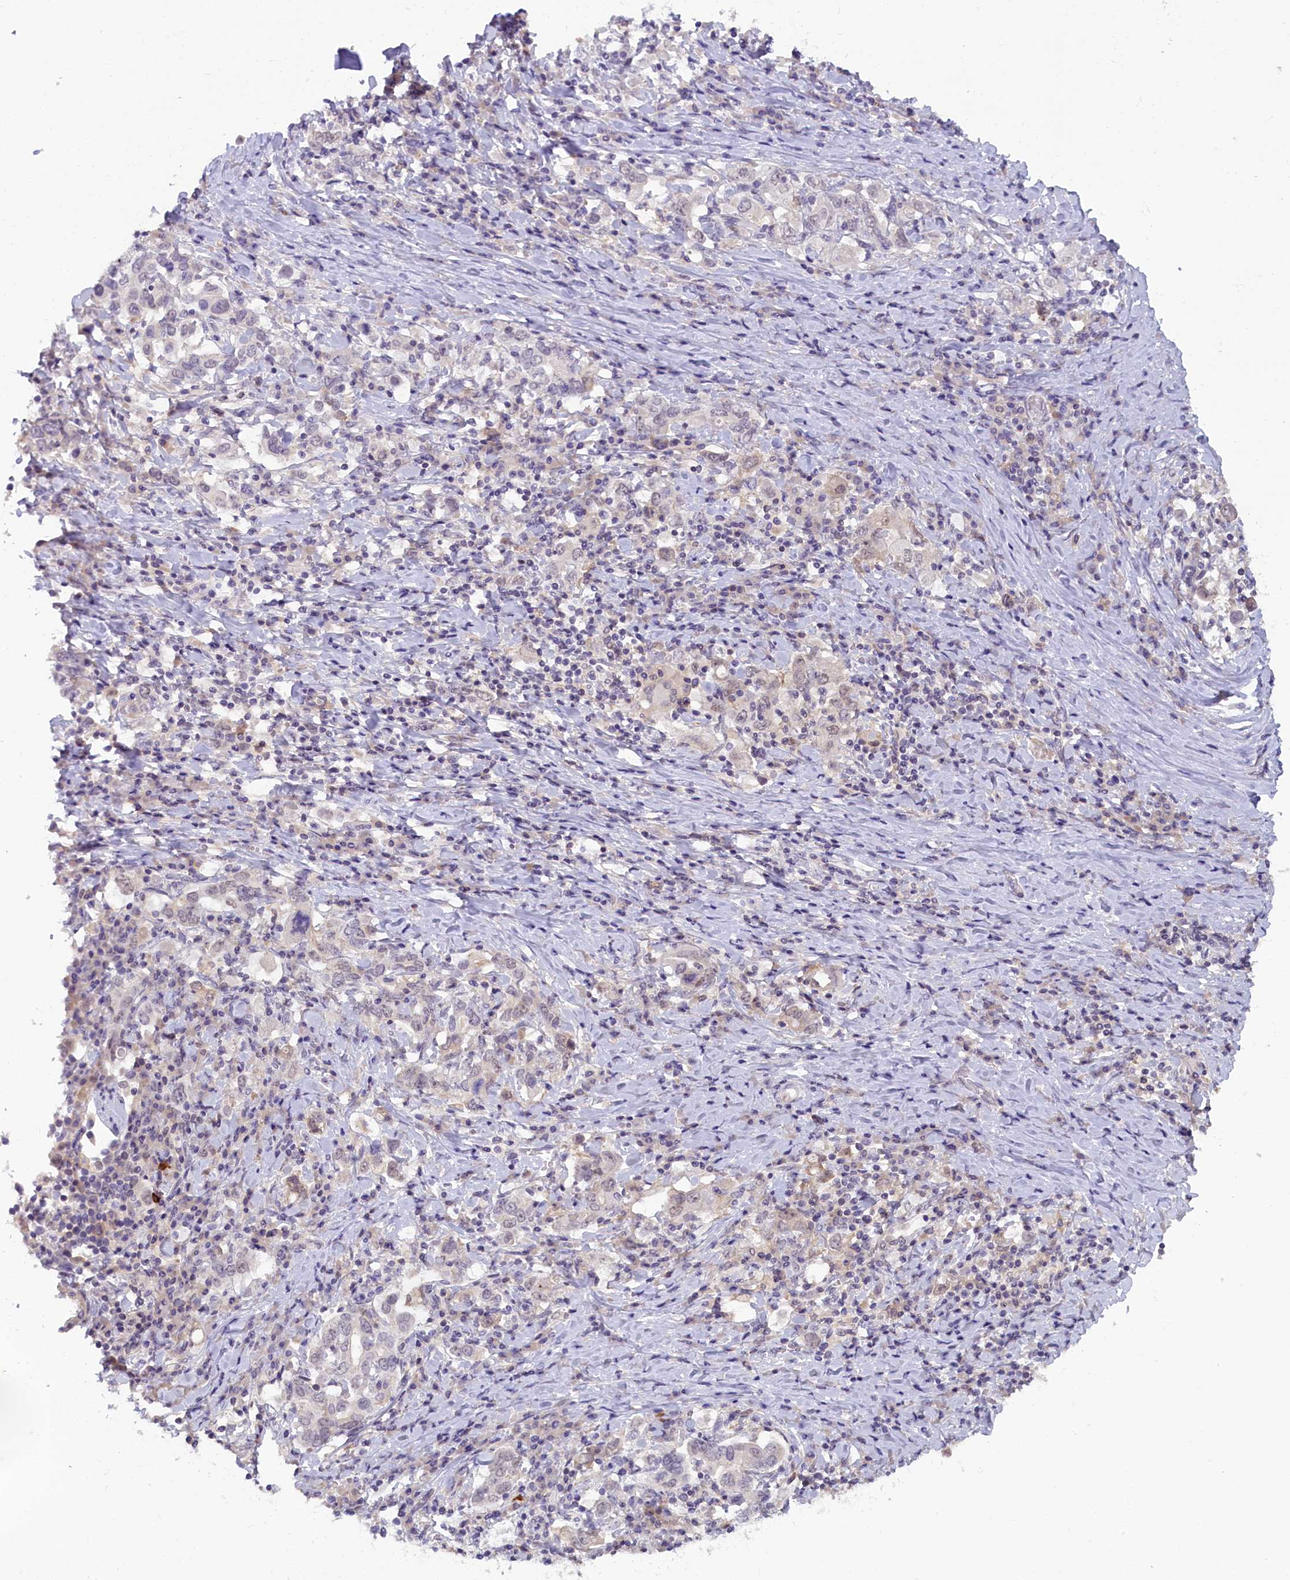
{"staining": {"intensity": "weak", "quantity": "<25%", "location": "nuclear"}, "tissue": "stomach cancer", "cell_type": "Tumor cells", "image_type": "cancer", "snomed": [{"axis": "morphology", "description": "Adenocarcinoma, NOS"}, {"axis": "topography", "description": "Stomach, upper"}, {"axis": "topography", "description": "Stomach"}], "caption": "There is no significant expression in tumor cells of stomach adenocarcinoma.", "gene": "CRAMP1", "patient": {"sex": "male", "age": 62}}